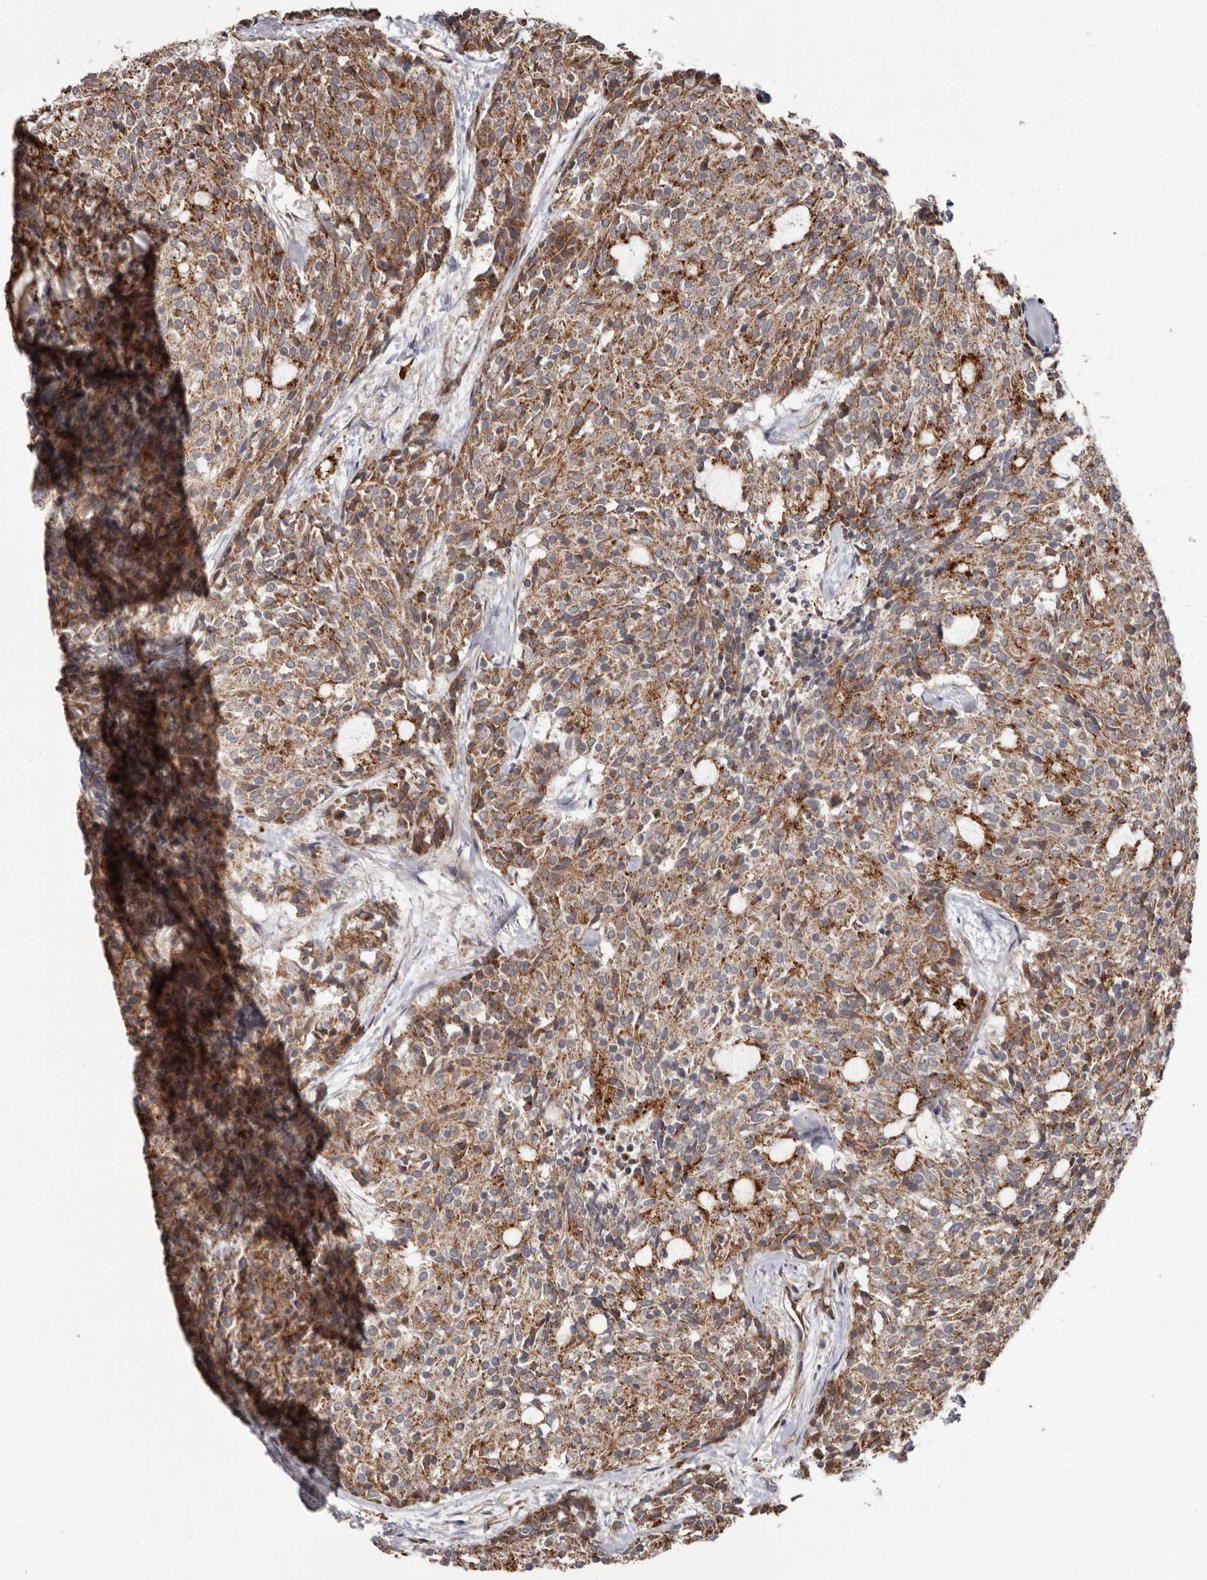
{"staining": {"intensity": "moderate", "quantity": ">75%", "location": "cytoplasmic/membranous"}, "tissue": "carcinoid", "cell_type": "Tumor cells", "image_type": "cancer", "snomed": [{"axis": "morphology", "description": "Carcinoid, malignant, NOS"}, {"axis": "topography", "description": "Pancreas"}], "caption": "A brown stain labels moderate cytoplasmic/membranous staining of a protein in malignant carcinoid tumor cells. (DAB (3,3'-diaminobenzidine) = brown stain, brightfield microscopy at high magnification).", "gene": "NUP43", "patient": {"sex": "female", "age": 54}}